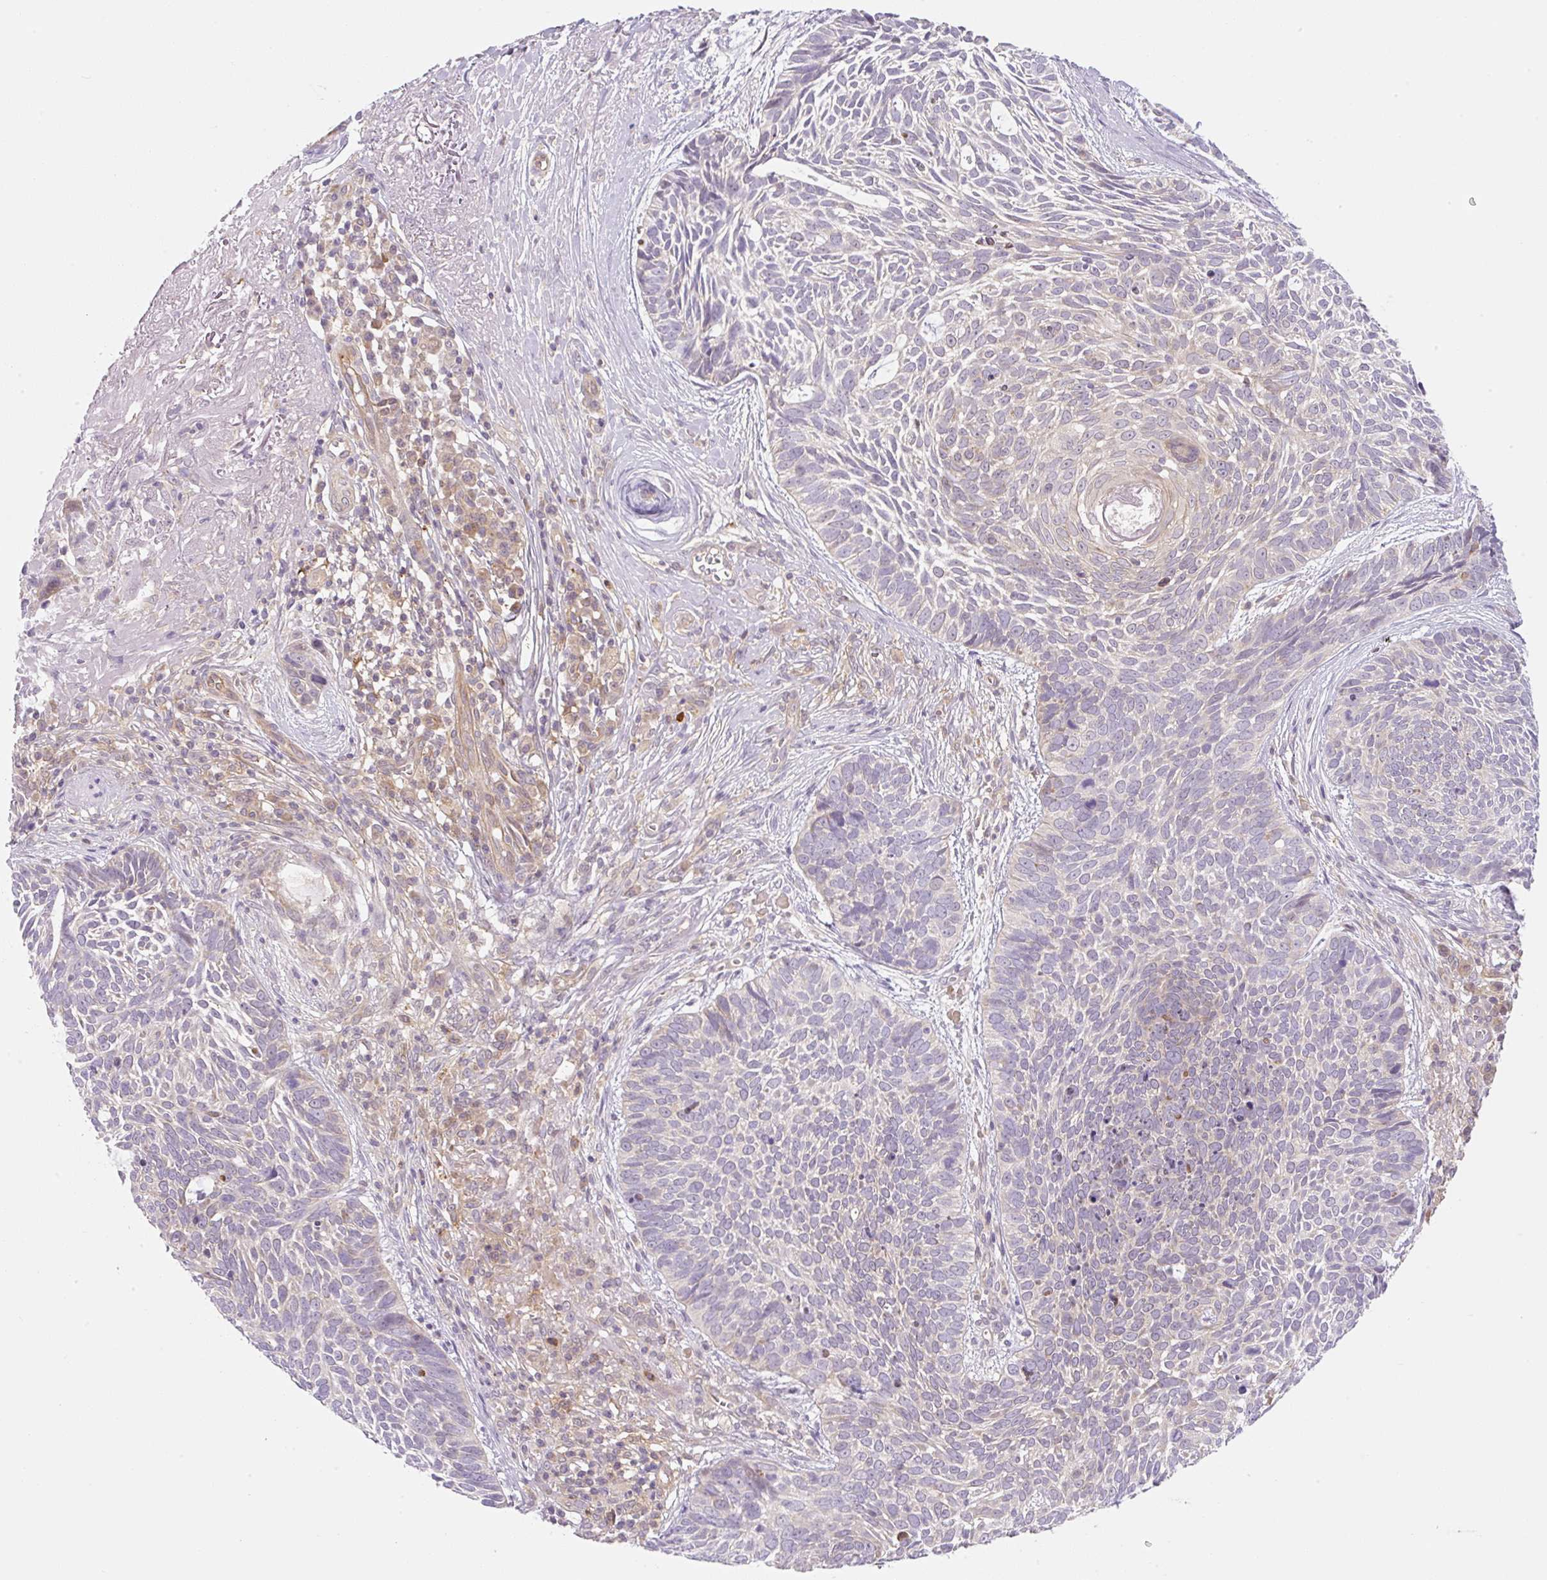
{"staining": {"intensity": "negative", "quantity": "none", "location": "none"}, "tissue": "skin cancer", "cell_type": "Tumor cells", "image_type": "cancer", "snomed": [{"axis": "morphology", "description": "Basal cell carcinoma"}, {"axis": "topography", "description": "Skin"}, {"axis": "topography", "description": "Skin of face"}], "caption": "There is no significant expression in tumor cells of skin cancer (basal cell carcinoma).", "gene": "OMA1", "patient": {"sex": "female", "age": 95}}